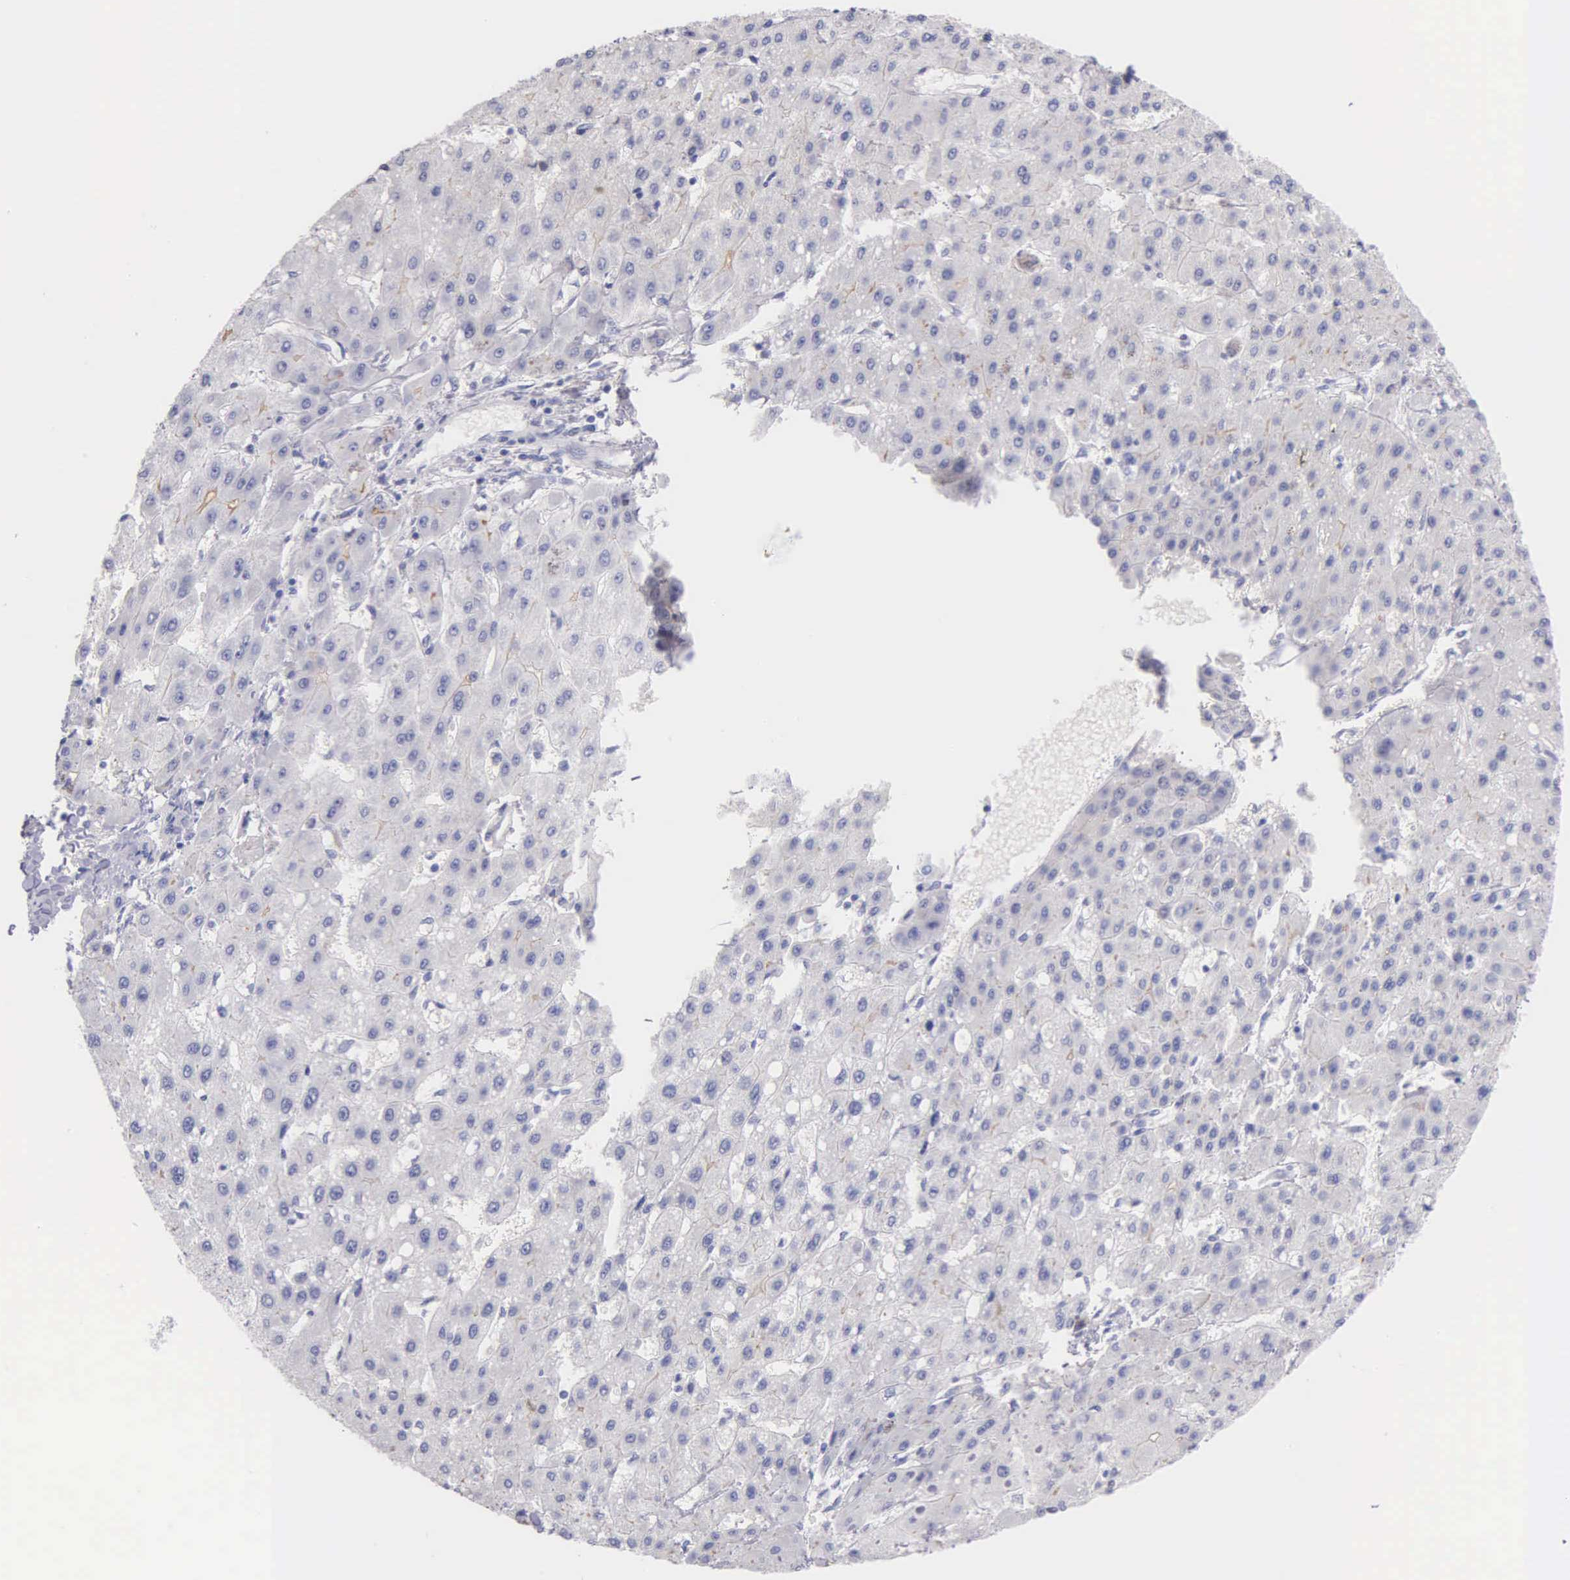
{"staining": {"intensity": "negative", "quantity": "none", "location": "none"}, "tissue": "liver cancer", "cell_type": "Tumor cells", "image_type": "cancer", "snomed": [{"axis": "morphology", "description": "Carcinoma, Hepatocellular, NOS"}, {"axis": "topography", "description": "Liver"}], "caption": "This is a histopathology image of immunohistochemistry (IHC) staining of liver hepatocellular carcinoma, which shows no expression in tumor cells. (Brightfield microscopy of DAB immunohistochemistry (IHC) at high magnification).", "gene": "GSTT2", "patient": {"sex": "female", "age": 52}}